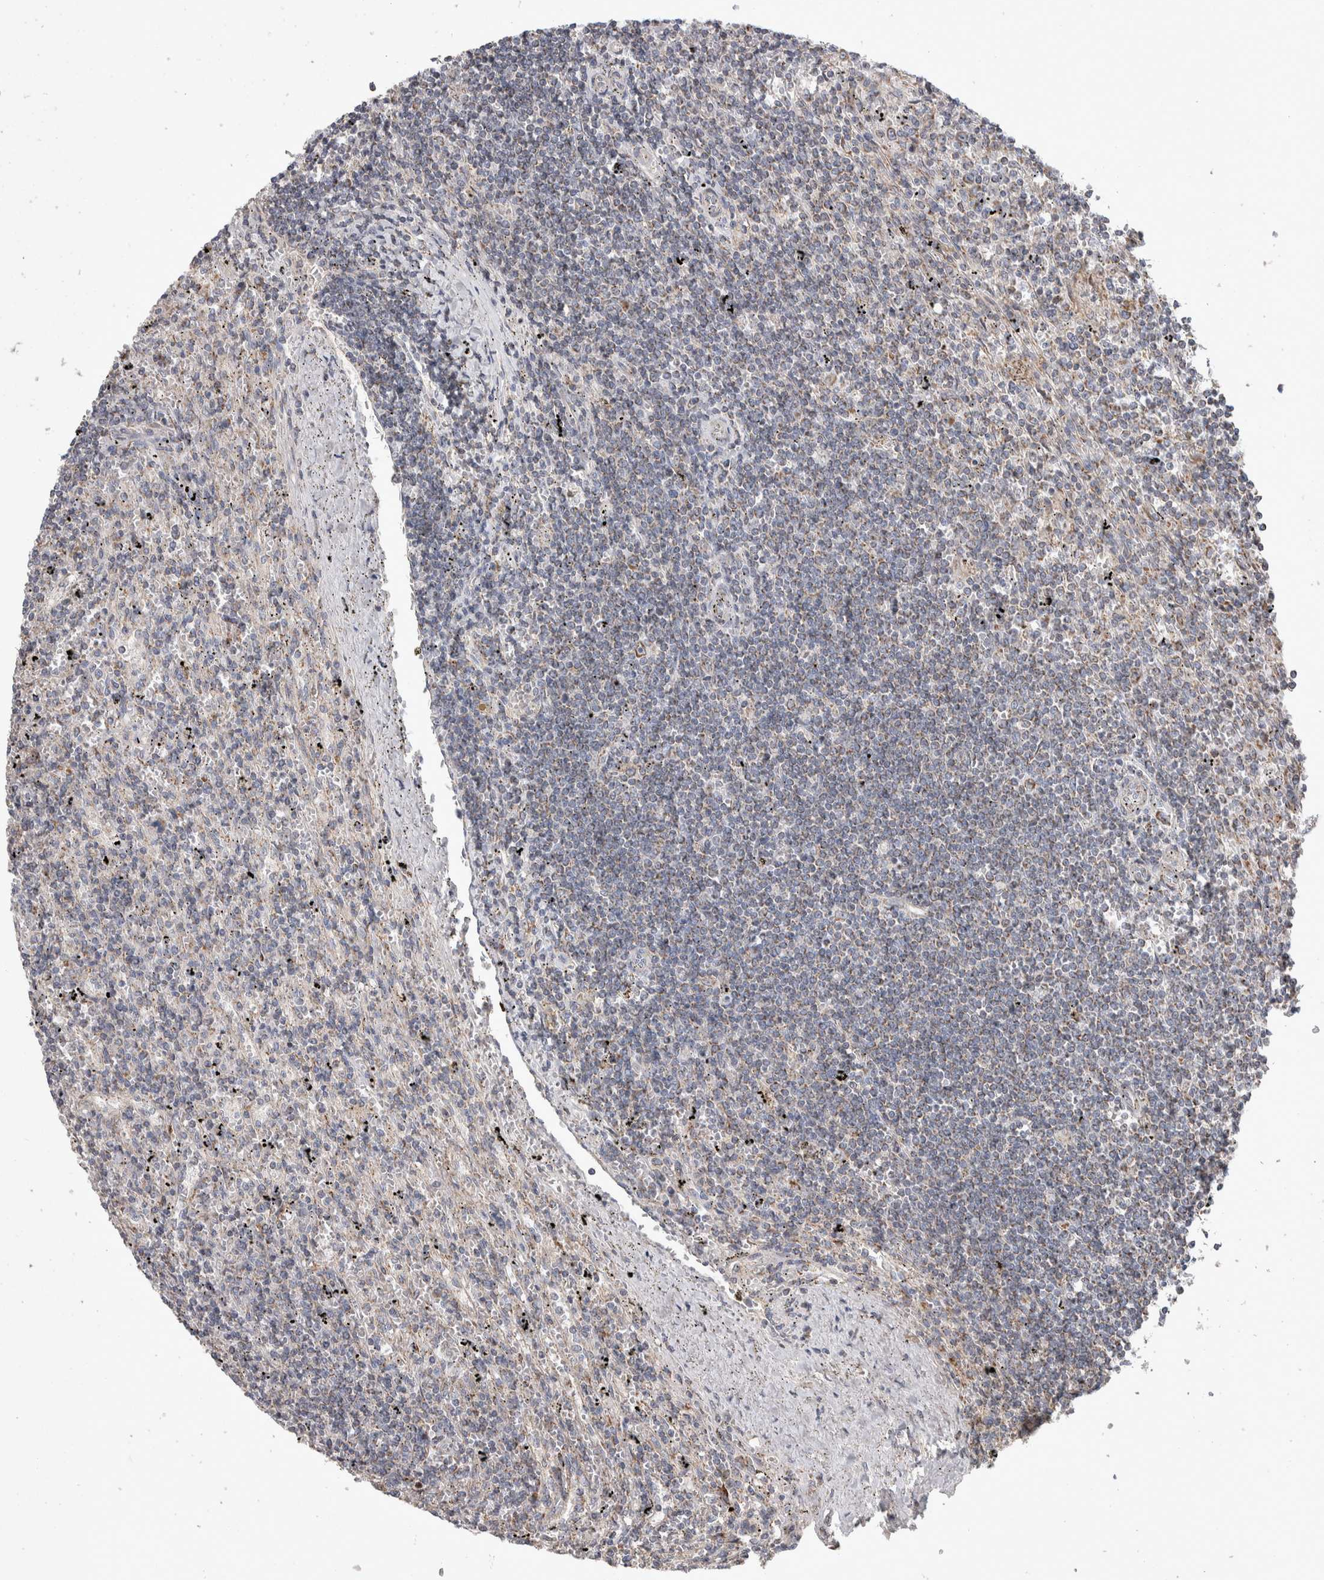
{"staining": {"intensity": "negative", "quantity": "none", "location": "none"}, "tissue": "lymphoma", "cell_type": "Tumor cells", "image_type": "cancer", "snomed": [{"axis": "morphology", "description": "Malignant lymphoma, non-Hodgkin's type, Low grade"}, {"axis": "topography", "description": "Spleen"}], "caption": "IHC of human lymphoma exhibits no expression in tumor cells.", "gene": "SCO1", "patient": {"sex": "male", "age": 76}}